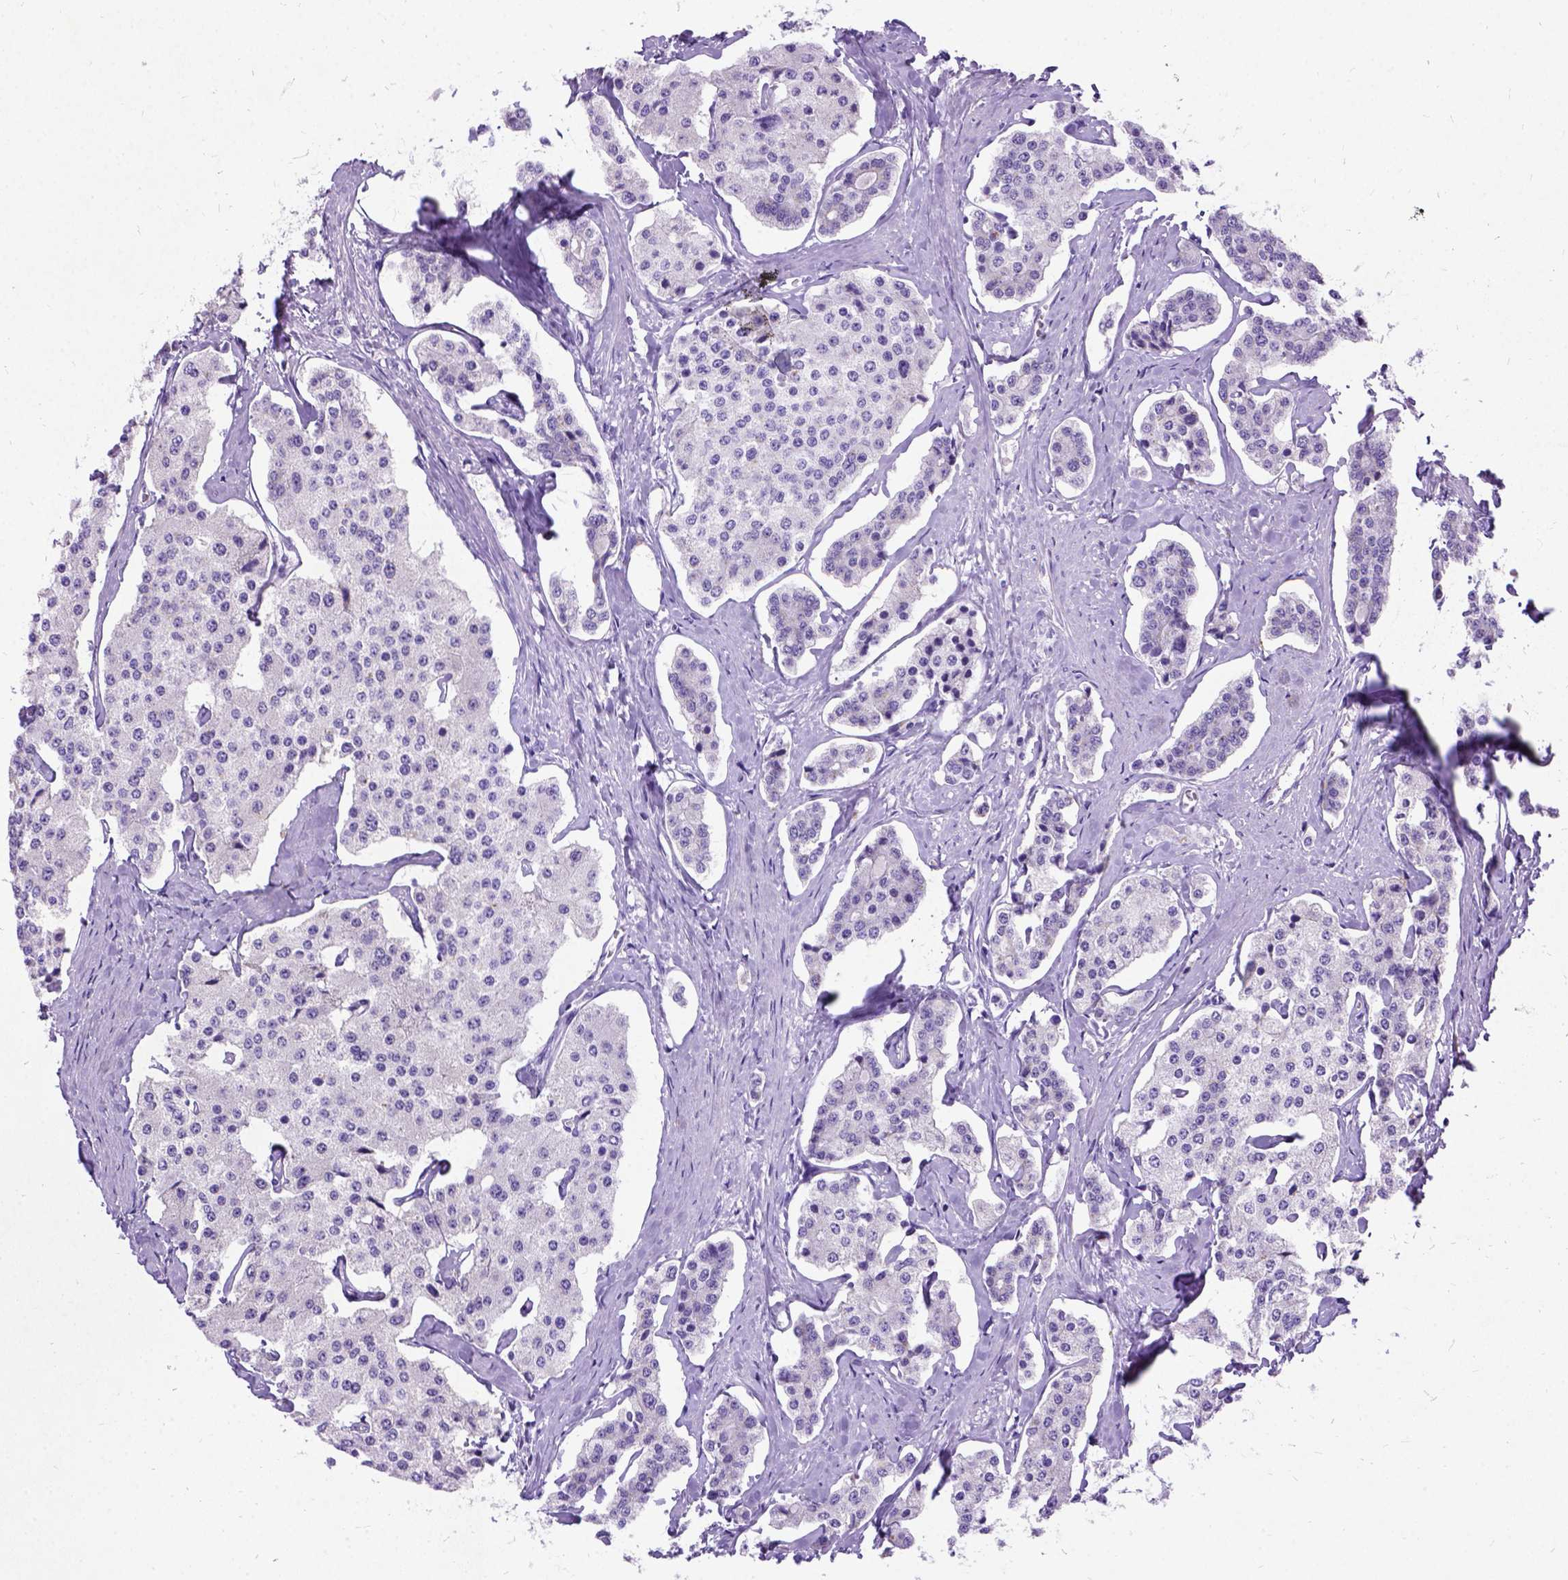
{"staining": {"intensity": "negative", "quantity": "none", "location": "none"}, "tissue": "carcinoid", "cell_type": "Tumor cells", "image_type": "cancer", "snomed": [{"axis": "morphology", "description": "Carcinoid, malignant, NOS"}, {"axis": "topography", "description": "Small intestine"}], "caption": "Histopathology image shows no protein positivity in tumor cells of malignant carcinoid tissue.", "gene": "NEUROD4", "patient": {"sex": "female", "age": 65}}